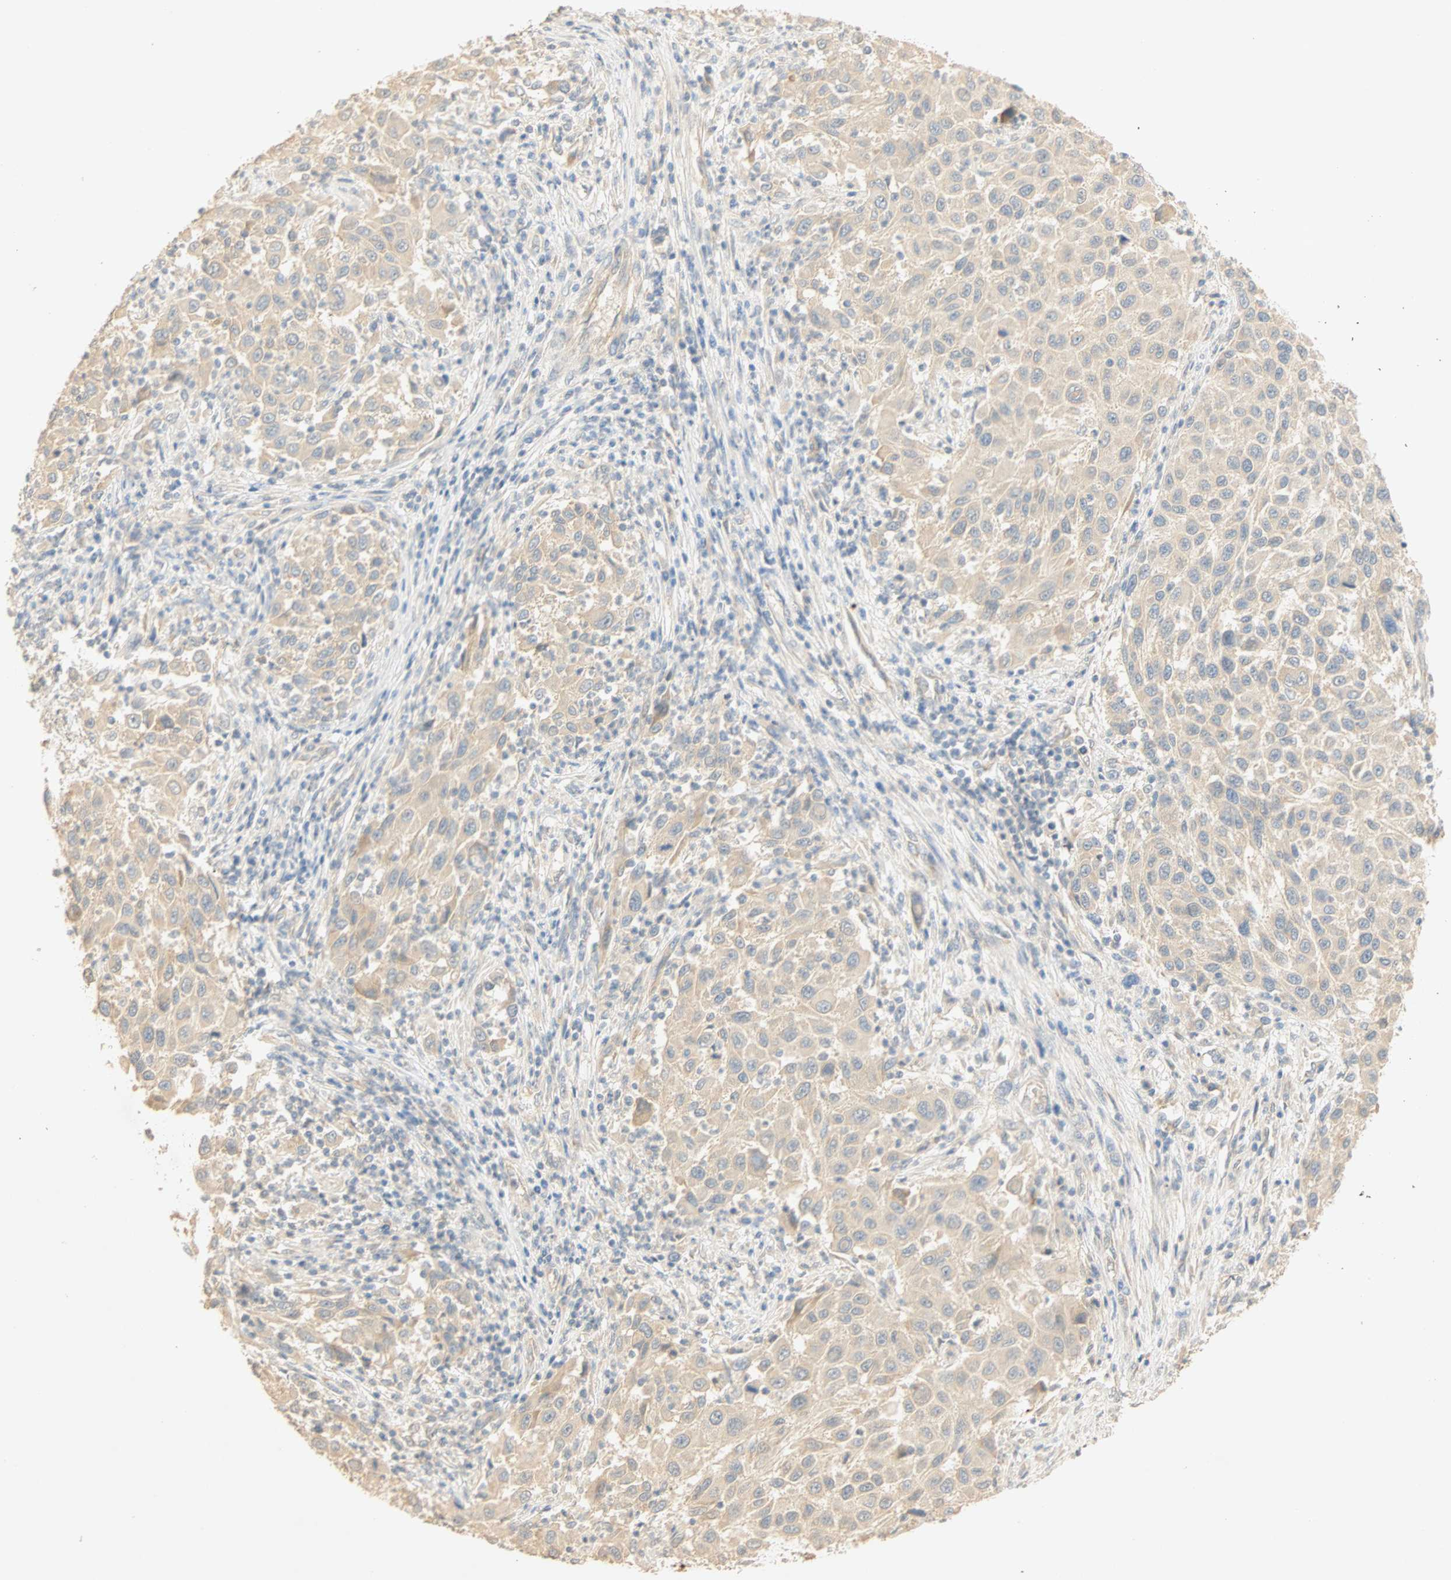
{"staining": {"intensity": "weak", "quantity": "25%-75%", "location": "cytoplasmic/membranous"}, "tissue": "melanoma", "cell_type": "Tumor cells", "image_type": "cancer", "snomed": [{"axis": "morphology", "description": "Malignant melanoma, Metastatic site"}, {"axis": "topography", "description": "Lymph node"}], "caption": "Melanoma stained with DAB immunohistochemistry (IHC) displays low levels of weak cytoplasmic/membranous positivity in approximately 25%-75% of tumor cells. (IHC, brightfield microscopy, high magnification).", "gene": "SELENBP1", "patient": {"sex": "male", "age": 61}}